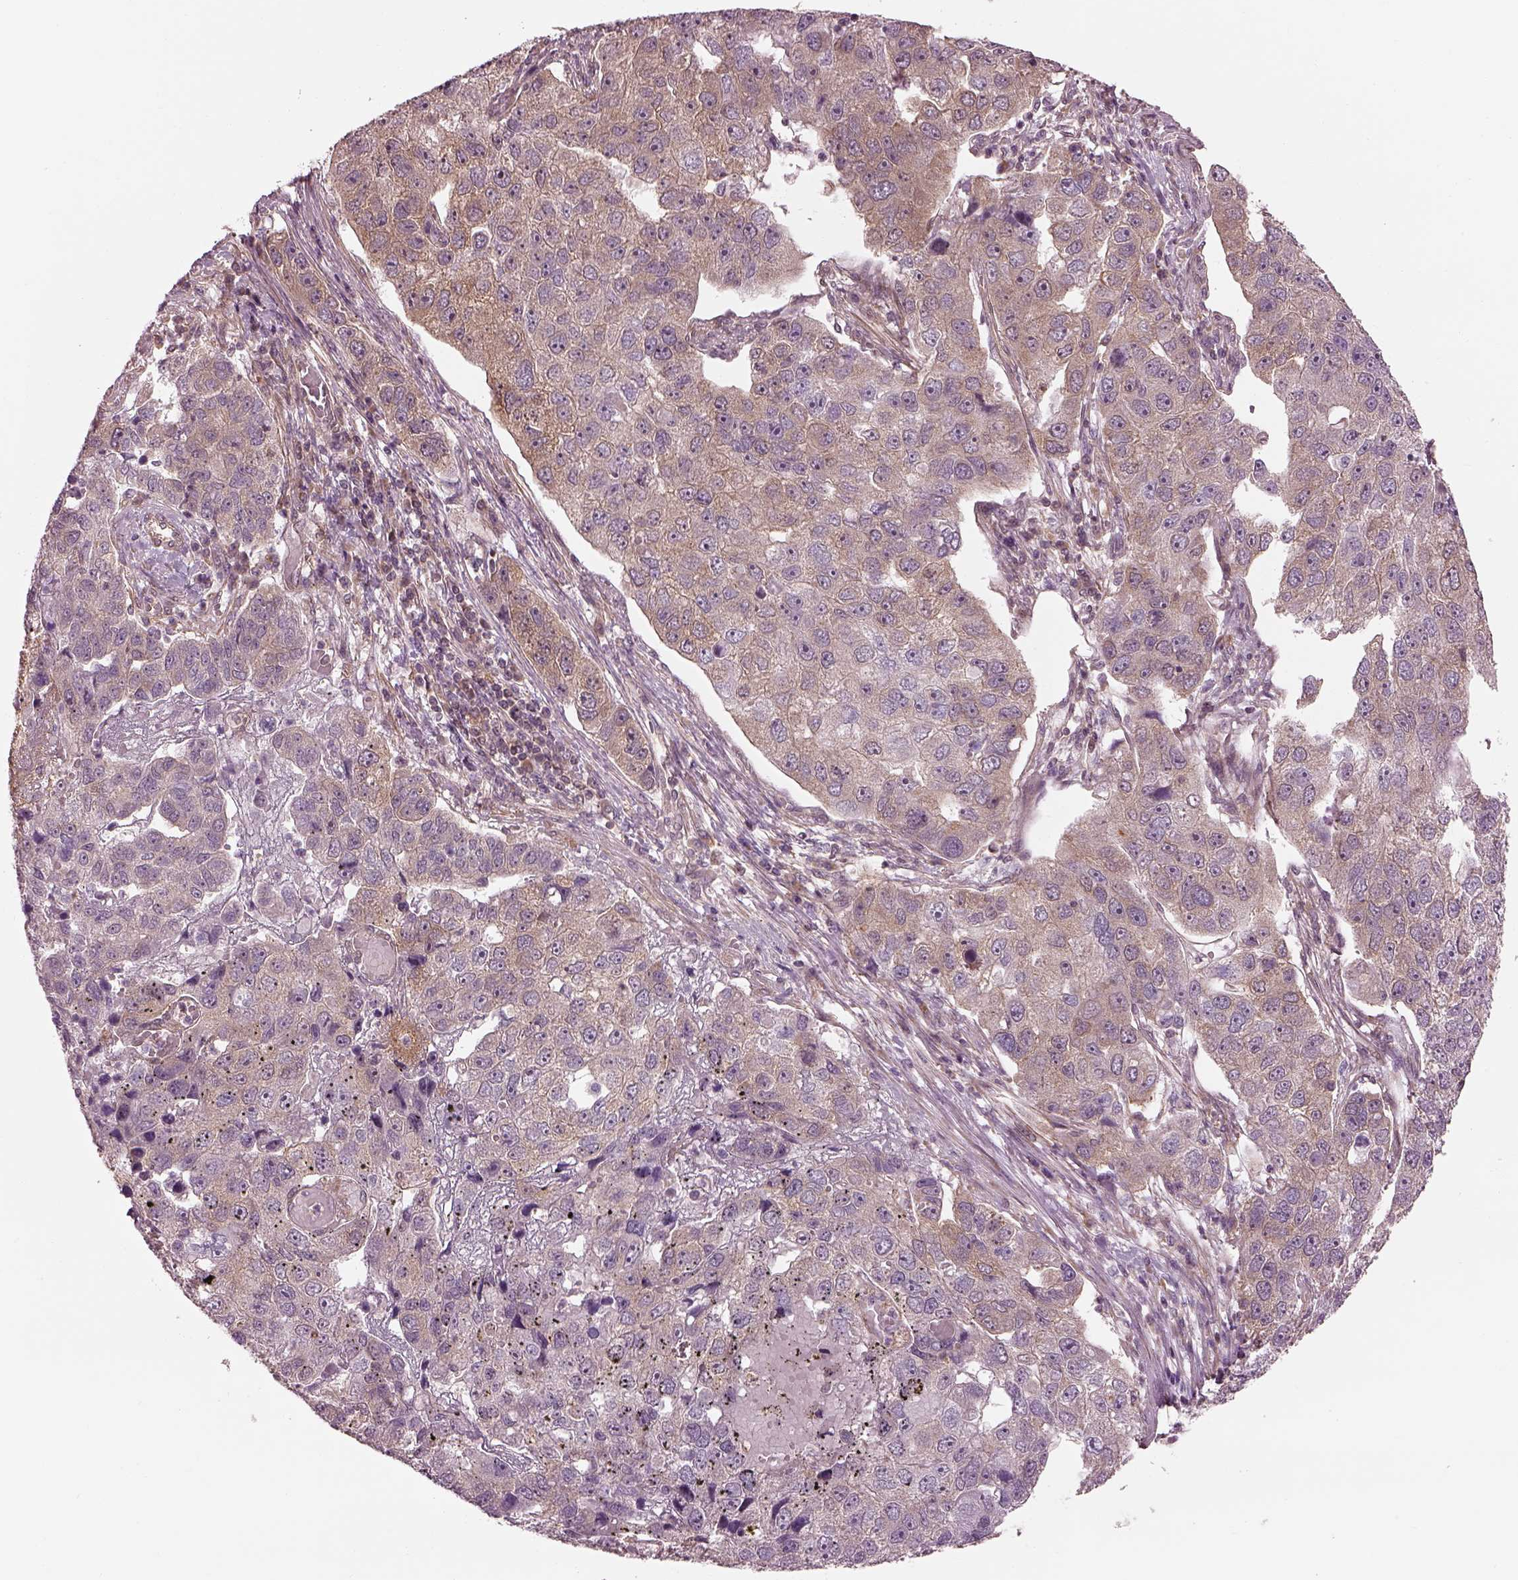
{"staining": {"intensity": "weak", "quantity": "<25%", "location": "cytoplasmic/membranous"}, "tissue": "pancreatic cancer", "cell_type": "Tumor cells", "image_type": "cancer", "snomed": [{"axis": "morphology", "description": "Adenocarcinoma, NOS"}, {"axis": "topography", "description": "Pancreas"}], "caption": "Immunohistochemistry (IHC) micrograph of human pancreatic adenocarcinoma stained for a protein (brown), which displays no positivity in tumor cells.", "gene": "LSM14A", "patient": {"sex": "female", "age": 61}}